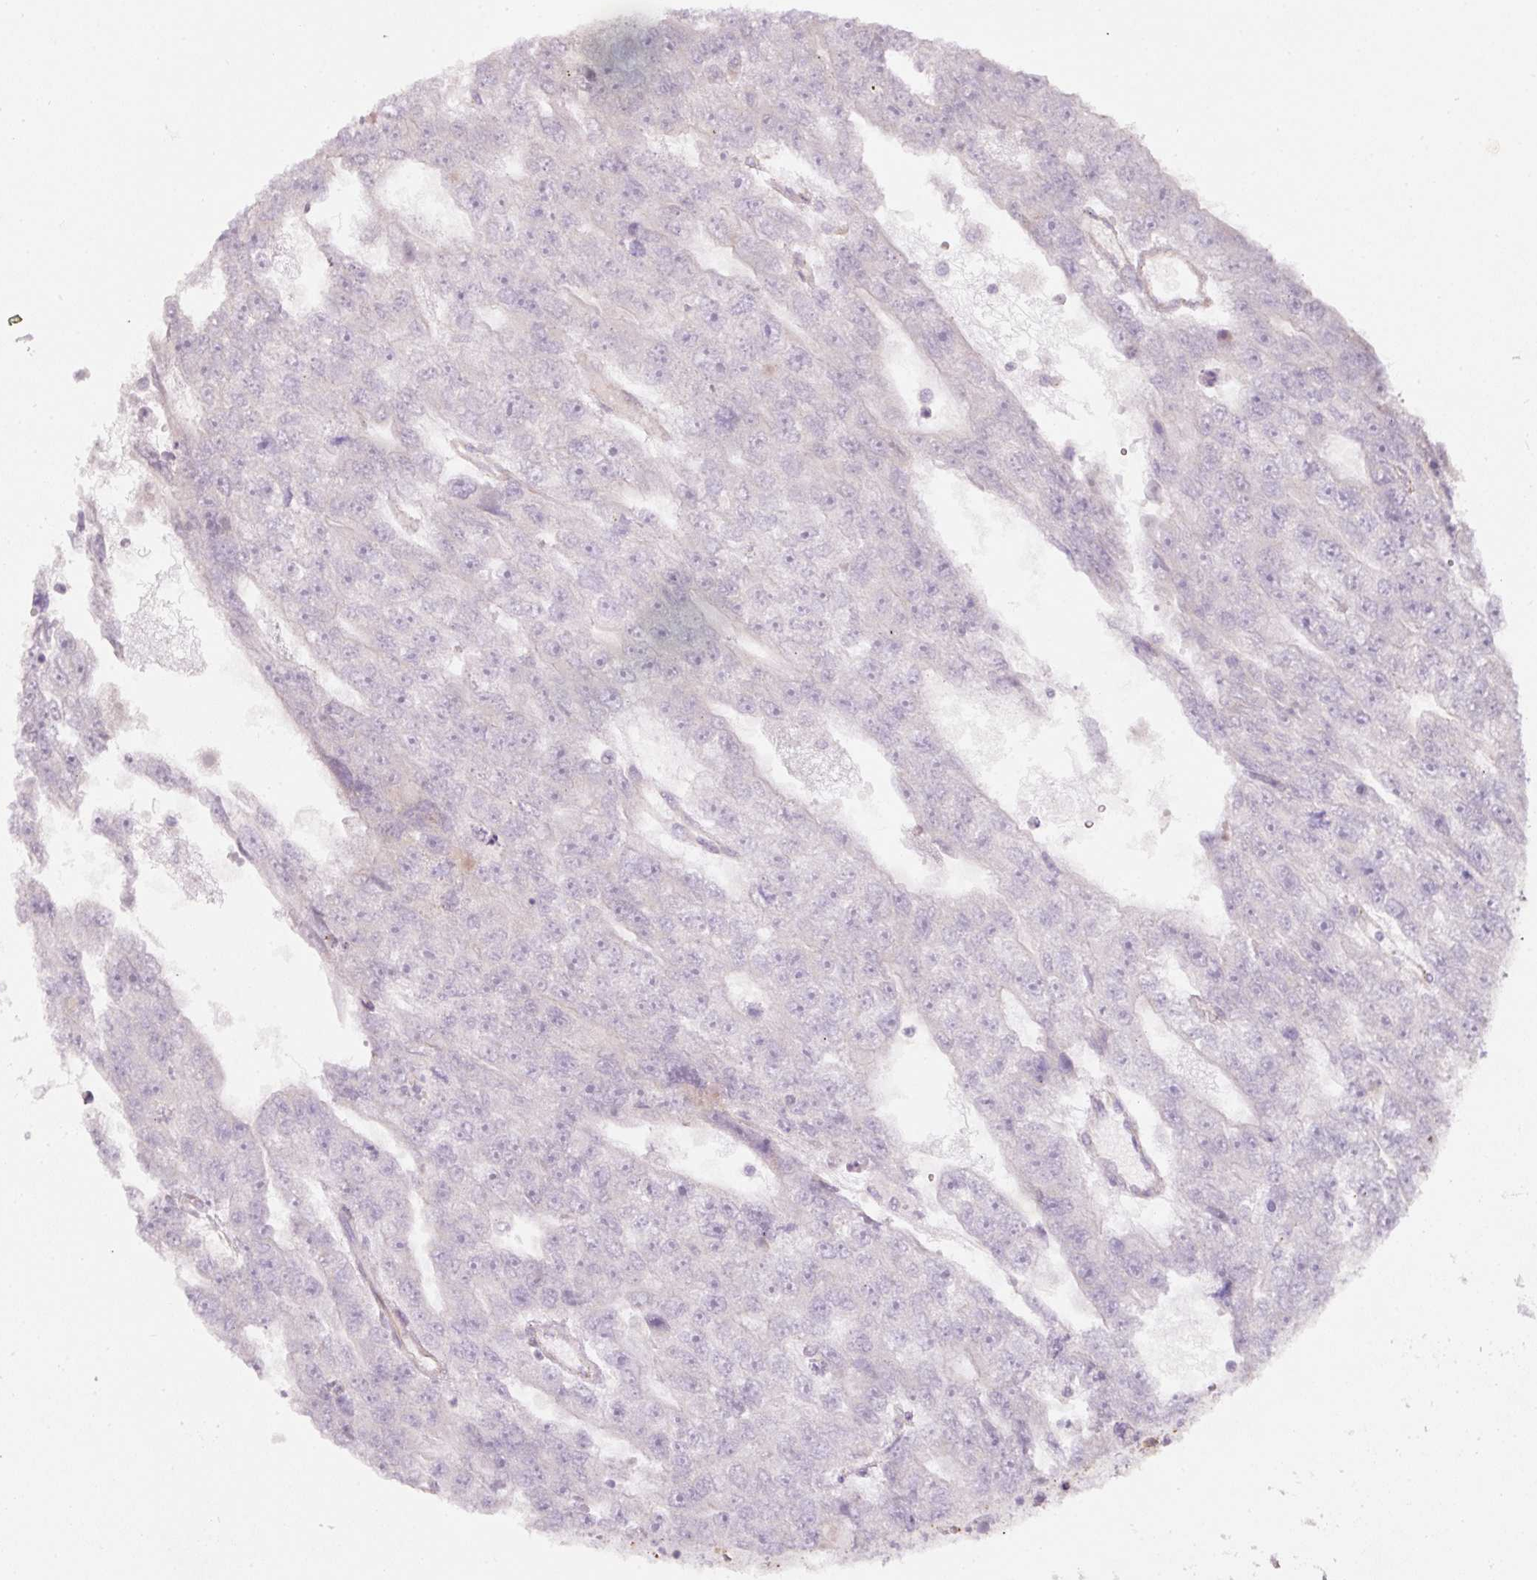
{"staining": {"intensity": "negative", "quantity": "none", "location": "none"}, "tissue": "testis cancer", "cell_type": "Tumor cells", "image_type": "cancer", "snomed": [{"axis": "morphology", "description": "Carcinoma, Embryonal, NOS"}, {"axis": "topography", "description": "Testis"}], "caption": "The histopathology image displays no significant positivity in tumor cells of testis embryonal carcinoma. (Brightfield microscopy of DAB (3,3'-diaminobenzidine) immunohistochemistry at high magnification).", "gene": "NBPF11", "patient": {"sex": "male", "age": 20}}